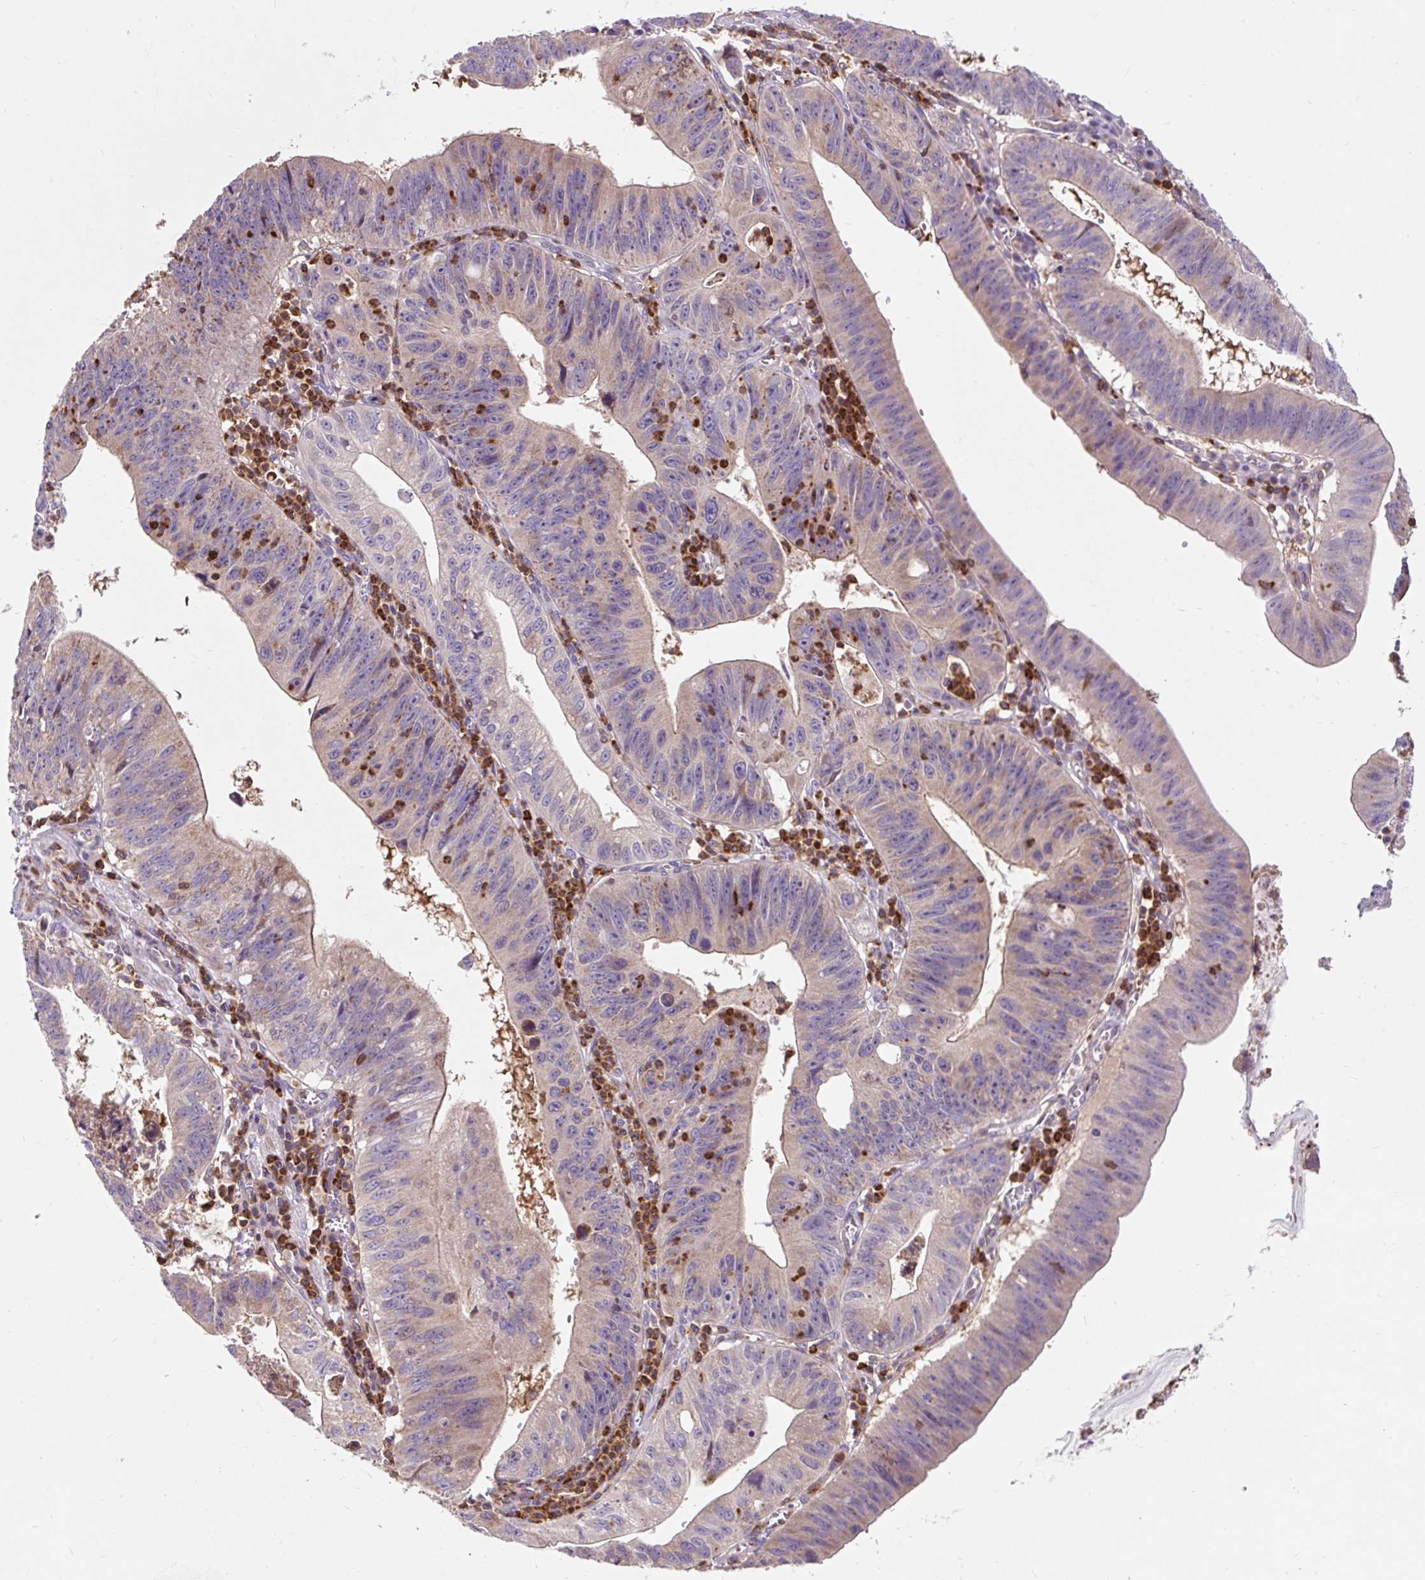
{"staining": {"intensity": "weak", "quantity": "25%-75%", "location": "cytoplasmic/membranous"}, "tissue": "stomach cancer", "cell_type": "Tumor cells", "image_type": "cancer", "snomed": [{"axis": "morphology", "description": "Adenocarcinoma, NOS"}, {"axis": "topography", "description": "Stomach"}], "caption": "Stomach cancer tissue reveals weak cytoplasmic/membranous positivity in approximately 25%-75% of tumor cells", "gene": "CISD3", "patient": {"sex": "male", "age": 59}}